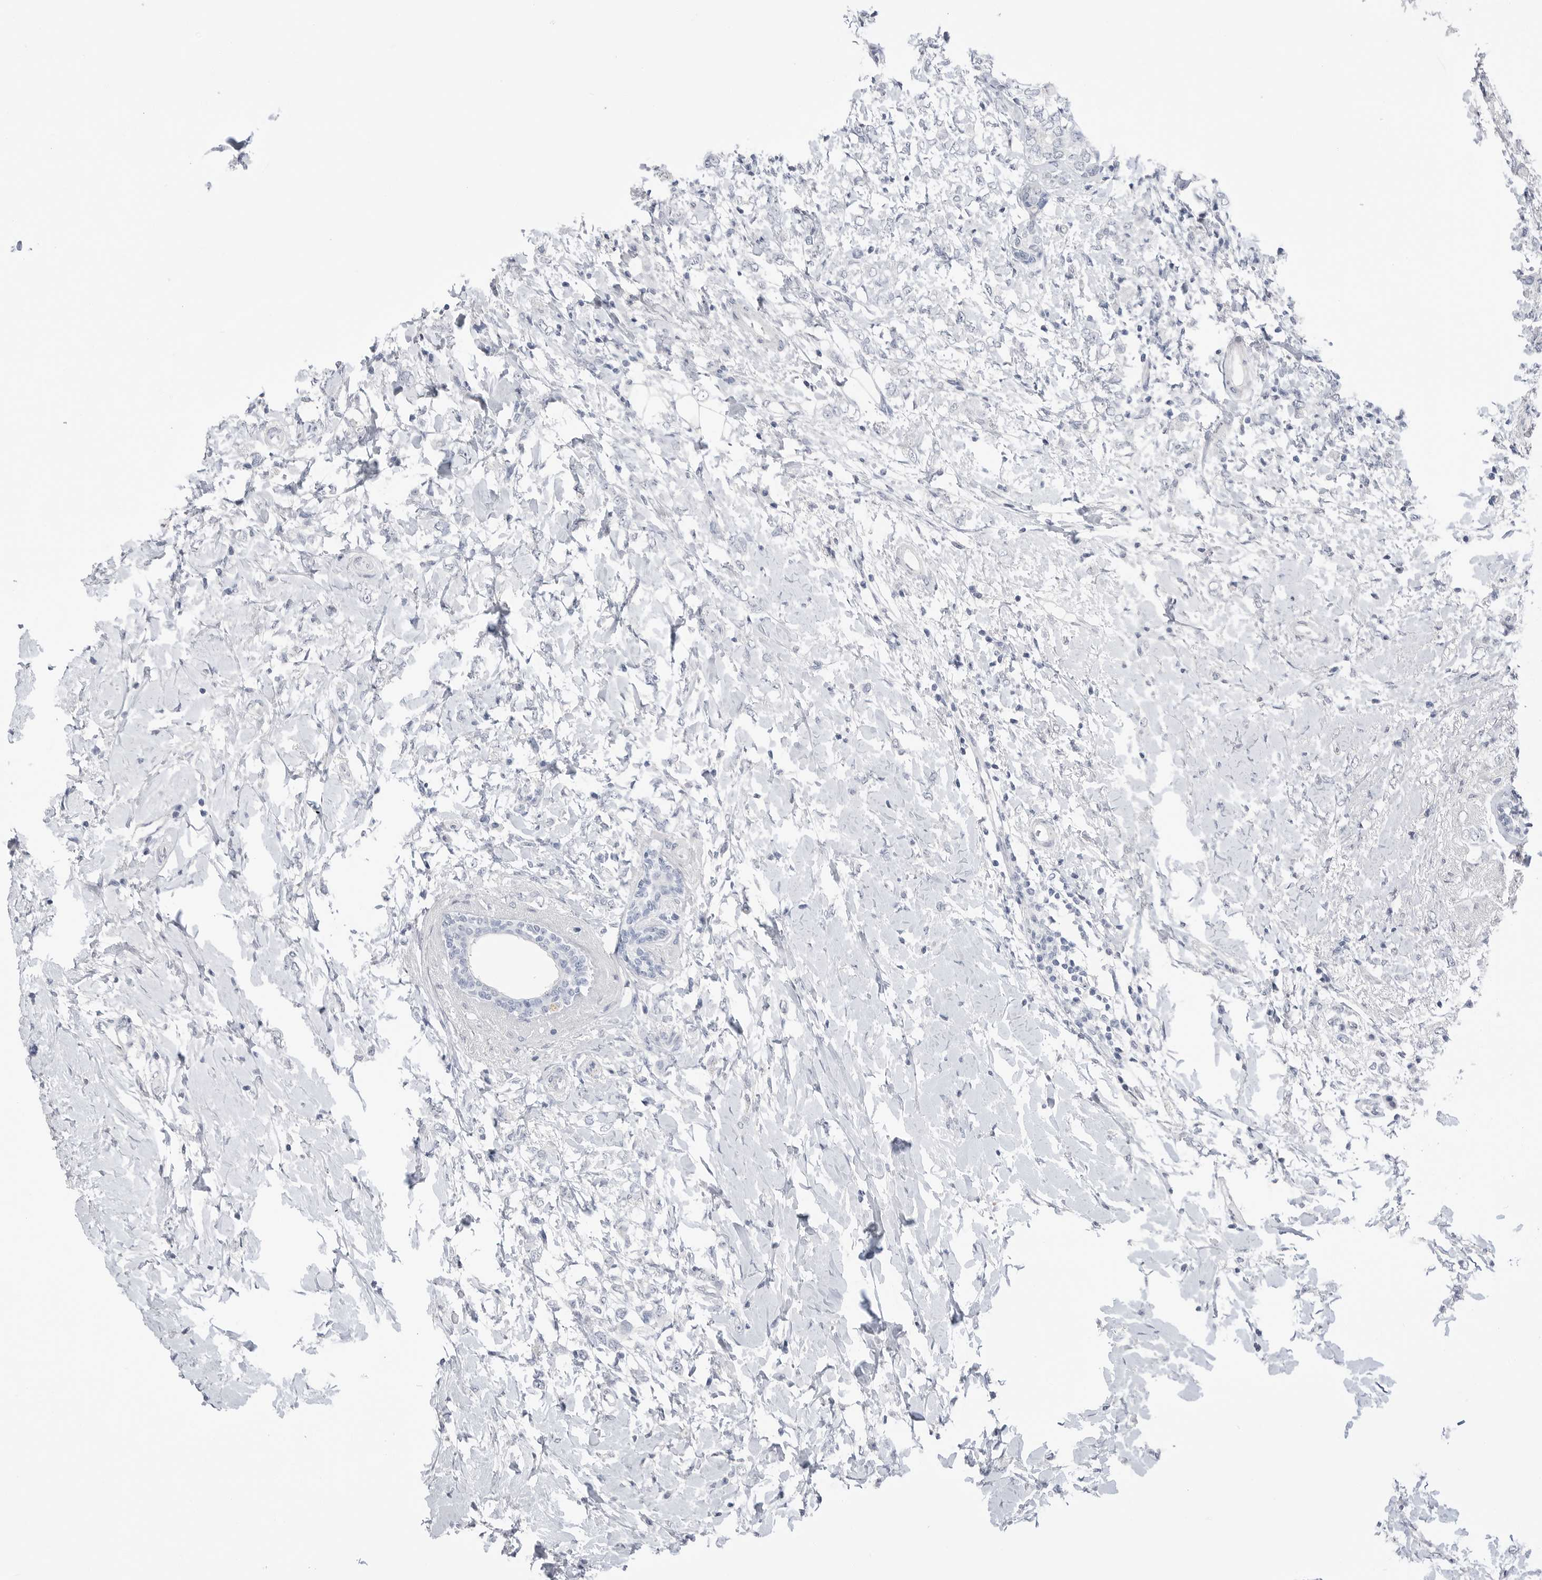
{"staining": {"intensity": "negative", "quantity": "none", "location": "none"}, "tissue": "breast cancer", "cell_type": "Tumor cells", "image_type": "cancer", "snomed": [{"axis": "morphology", "description": "Normal tissue, NOS"}, {"axis": "morphology", "description": "Lobular carcinoma"}, {"axis": "topography", "description": "Breast"}], "caption": "Protein analysis of breast lobular carcinoma shows no significant staining in tumor cells. (DAB (3,3'-diaminobenzidine) immunohistochemistry (IHC) visualized using brightfield microscopy, high magnification).", "gene": "ABHD12", "patient": {"sex": "female", "age": 47}}